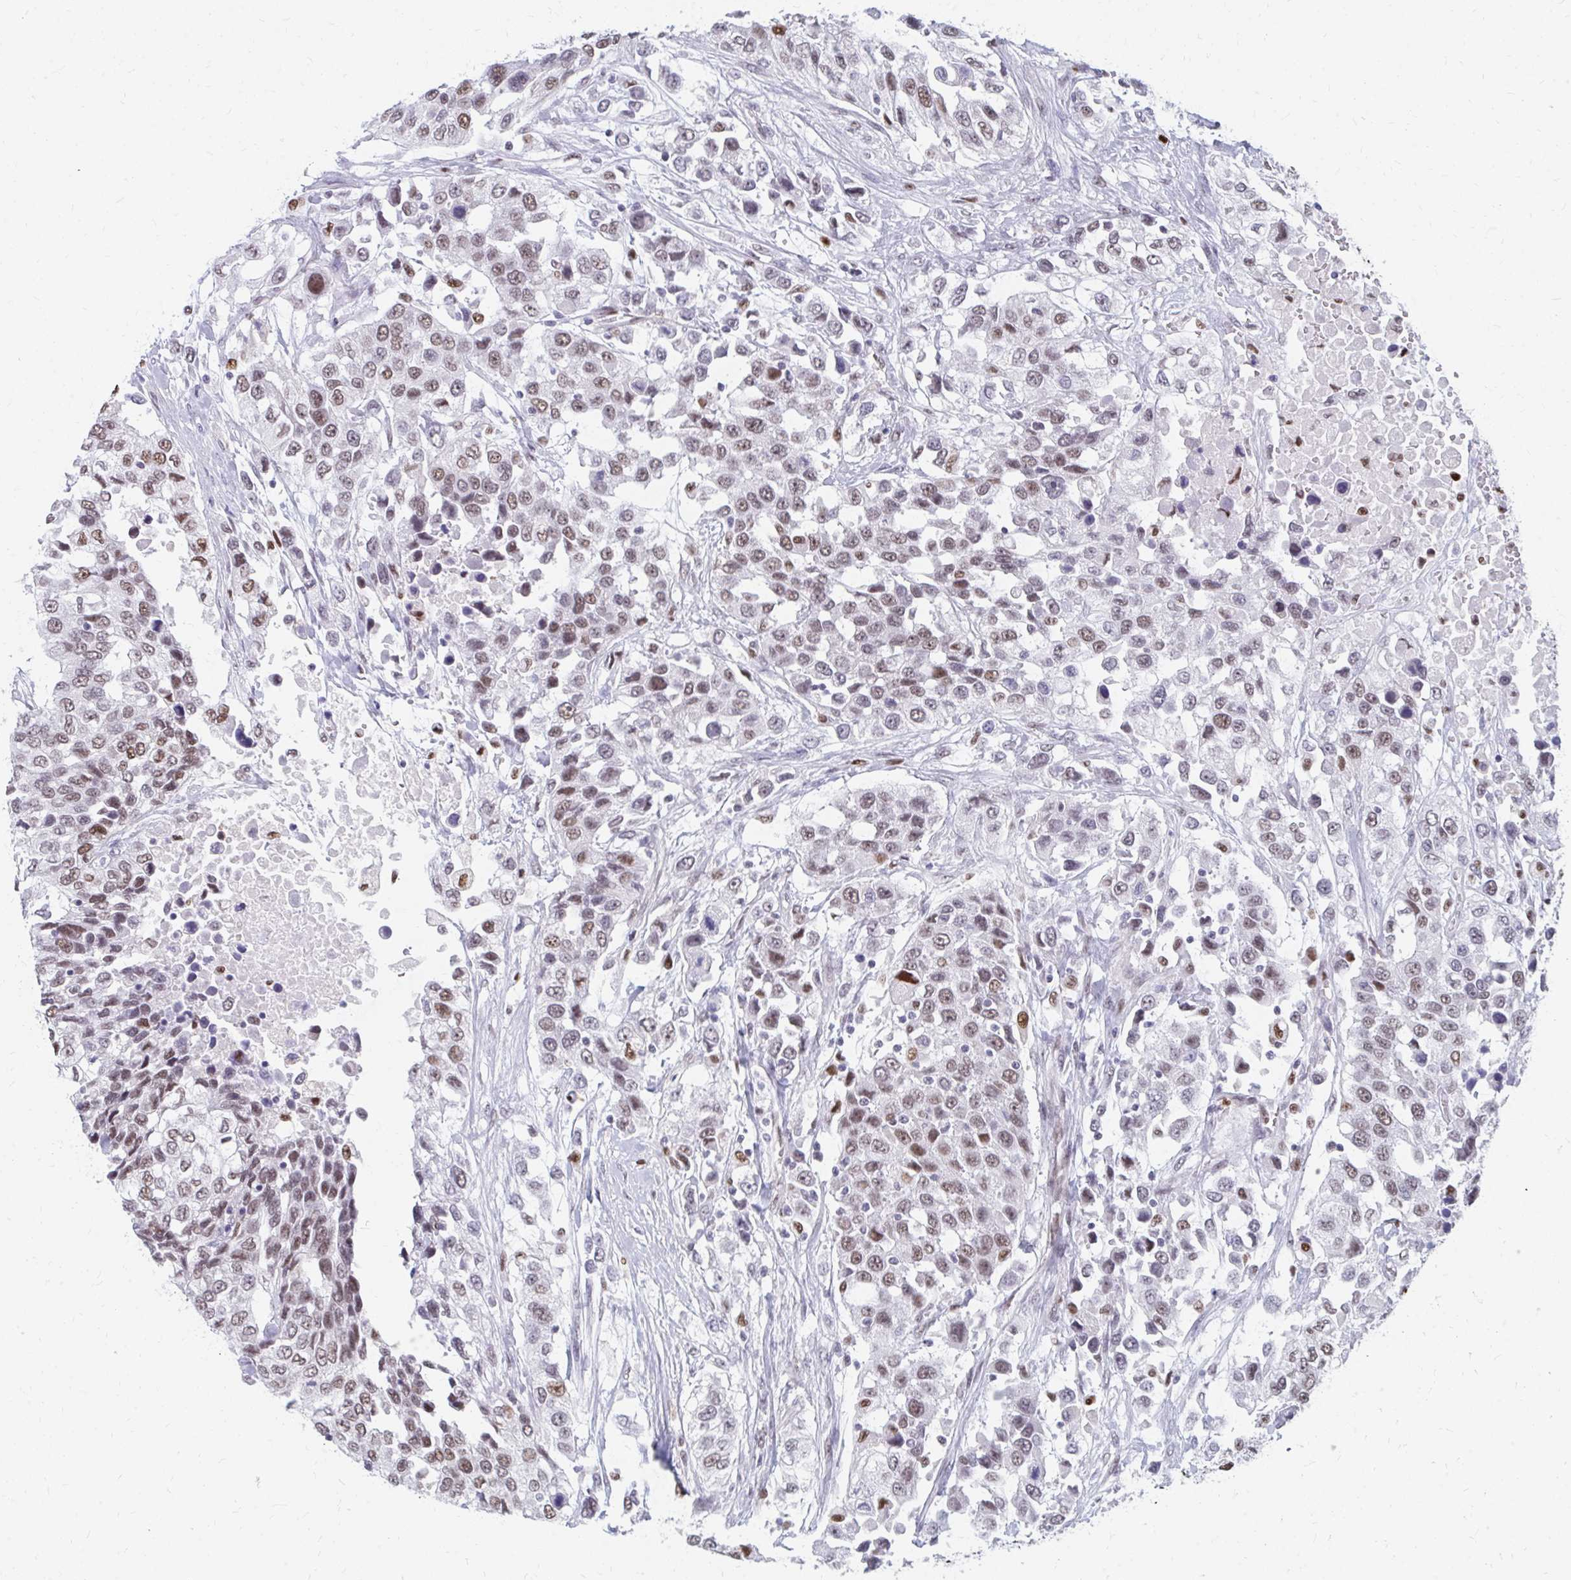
{"staining": {"intensity": "moderate", "quantity": ">75%", "location": "nuclear"}, "tissue": "urothelial cancer", "cell_type": "Tumor cells", "image_type": "cancer", "snomed": [{"axis": "morphology", "description": "Urothelial carcinoma, High grade"}, {"axis": "topography", "description": "Urinary bladder"}], "caption": "Protein expression analysis of urothelial cancer exhibits moderate nuclear staining in about >75% of tumor cells. (Stains: DAB in brown, nuclei in blue, Microscopy: brightfield microscopy at high magnification).", "gene": "PLK3", "patient": {"sex": "female", "age": 80}}